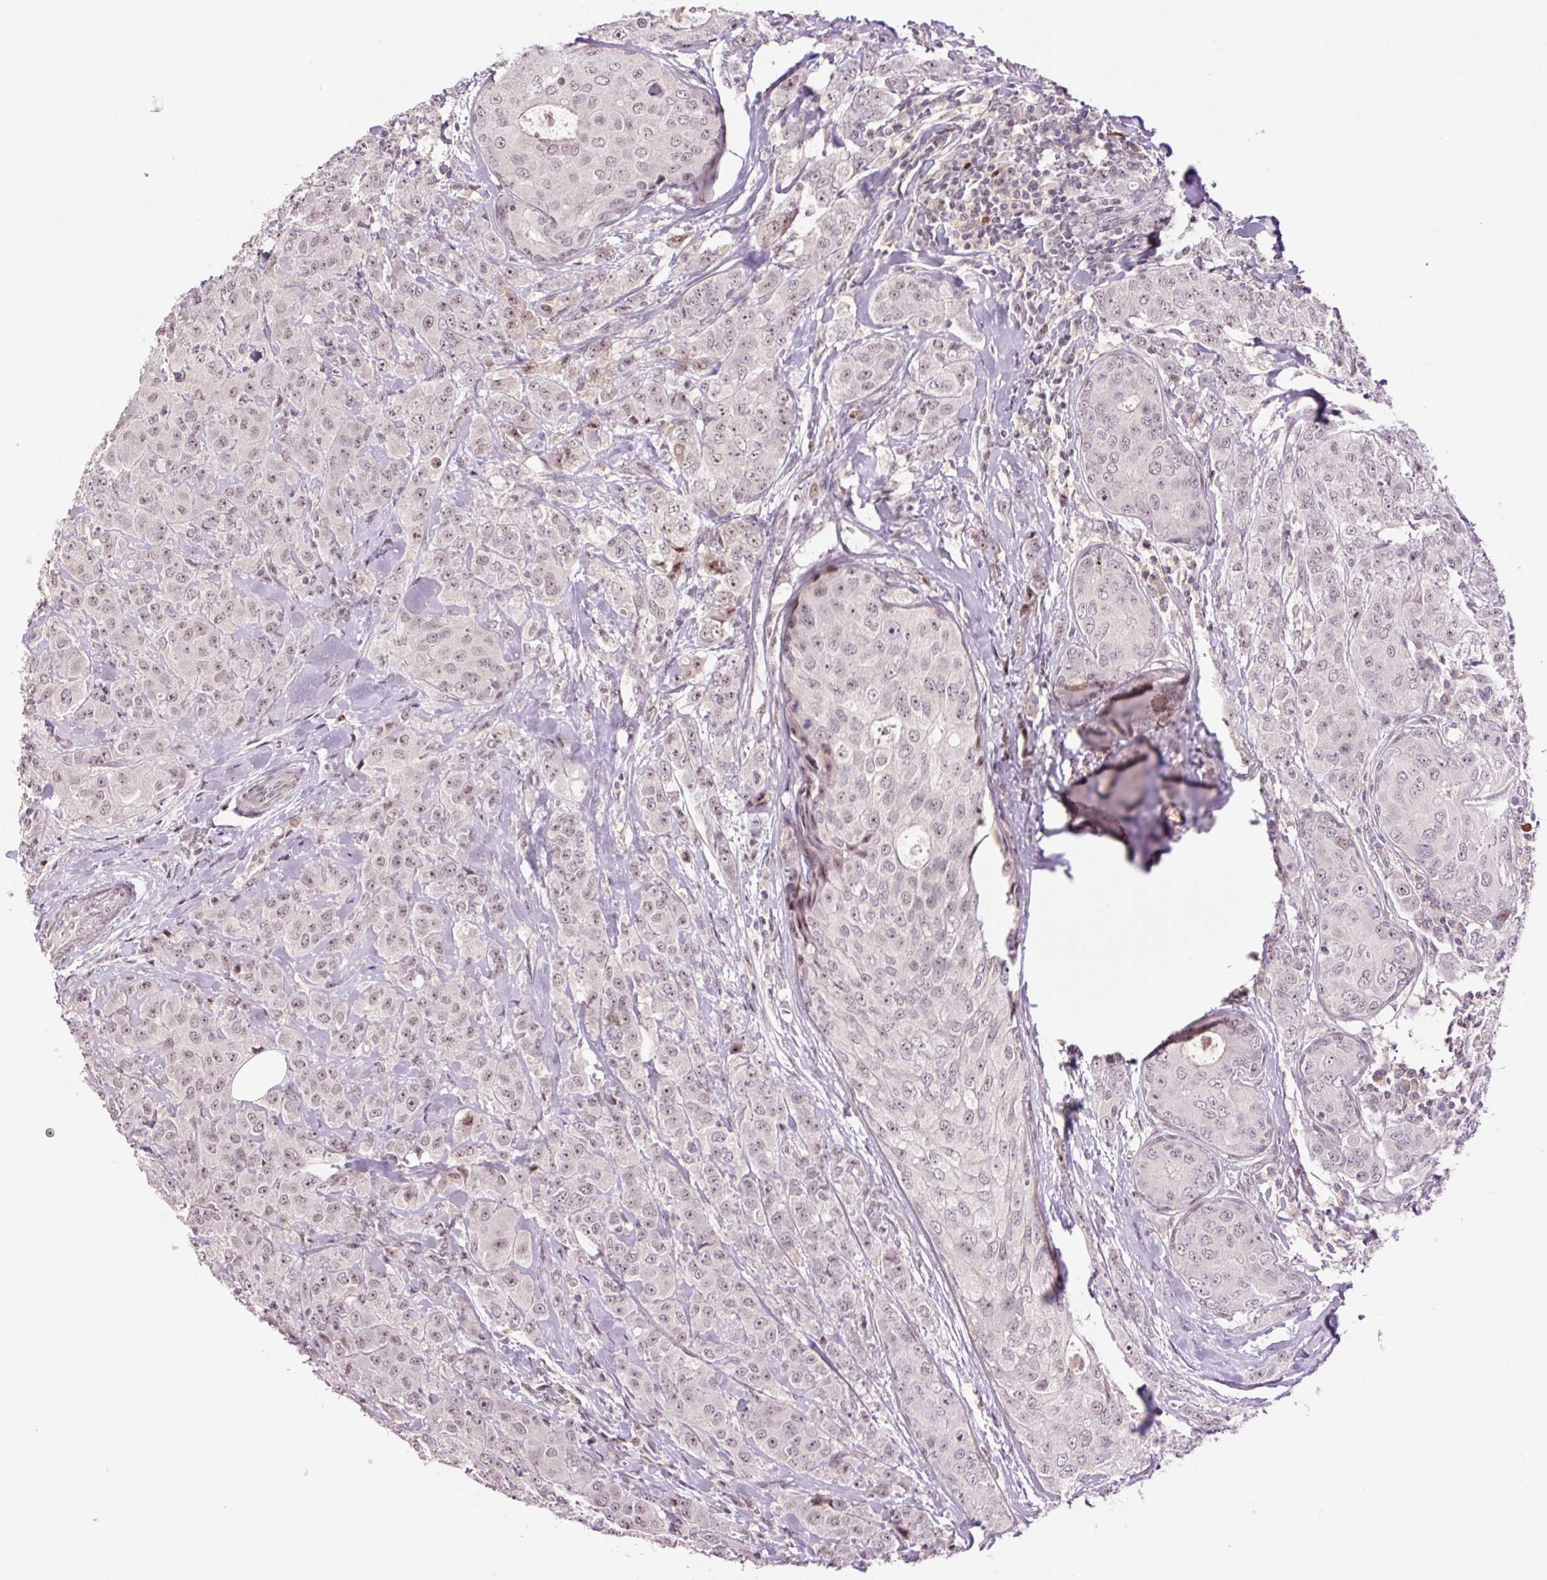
{"staining": {"intensity": "weak", "quantity": "25%-75%", "location": "nuclear"}, "tissue": "breast cancer", "cell_type": "Tumor cells", "image_type": "cancer", "snomed": [{"axis": "morphology", "description": "Duct carcinoma"}, {"axis": "topography", "description": "Breast"}], "caption": "A brown stain shows weak nuclear staining of a protein in breast invasive ductal carcinoma tumor cells.", "gene": "DPPA4", "patient": {"sex": "female", "age": 43}}